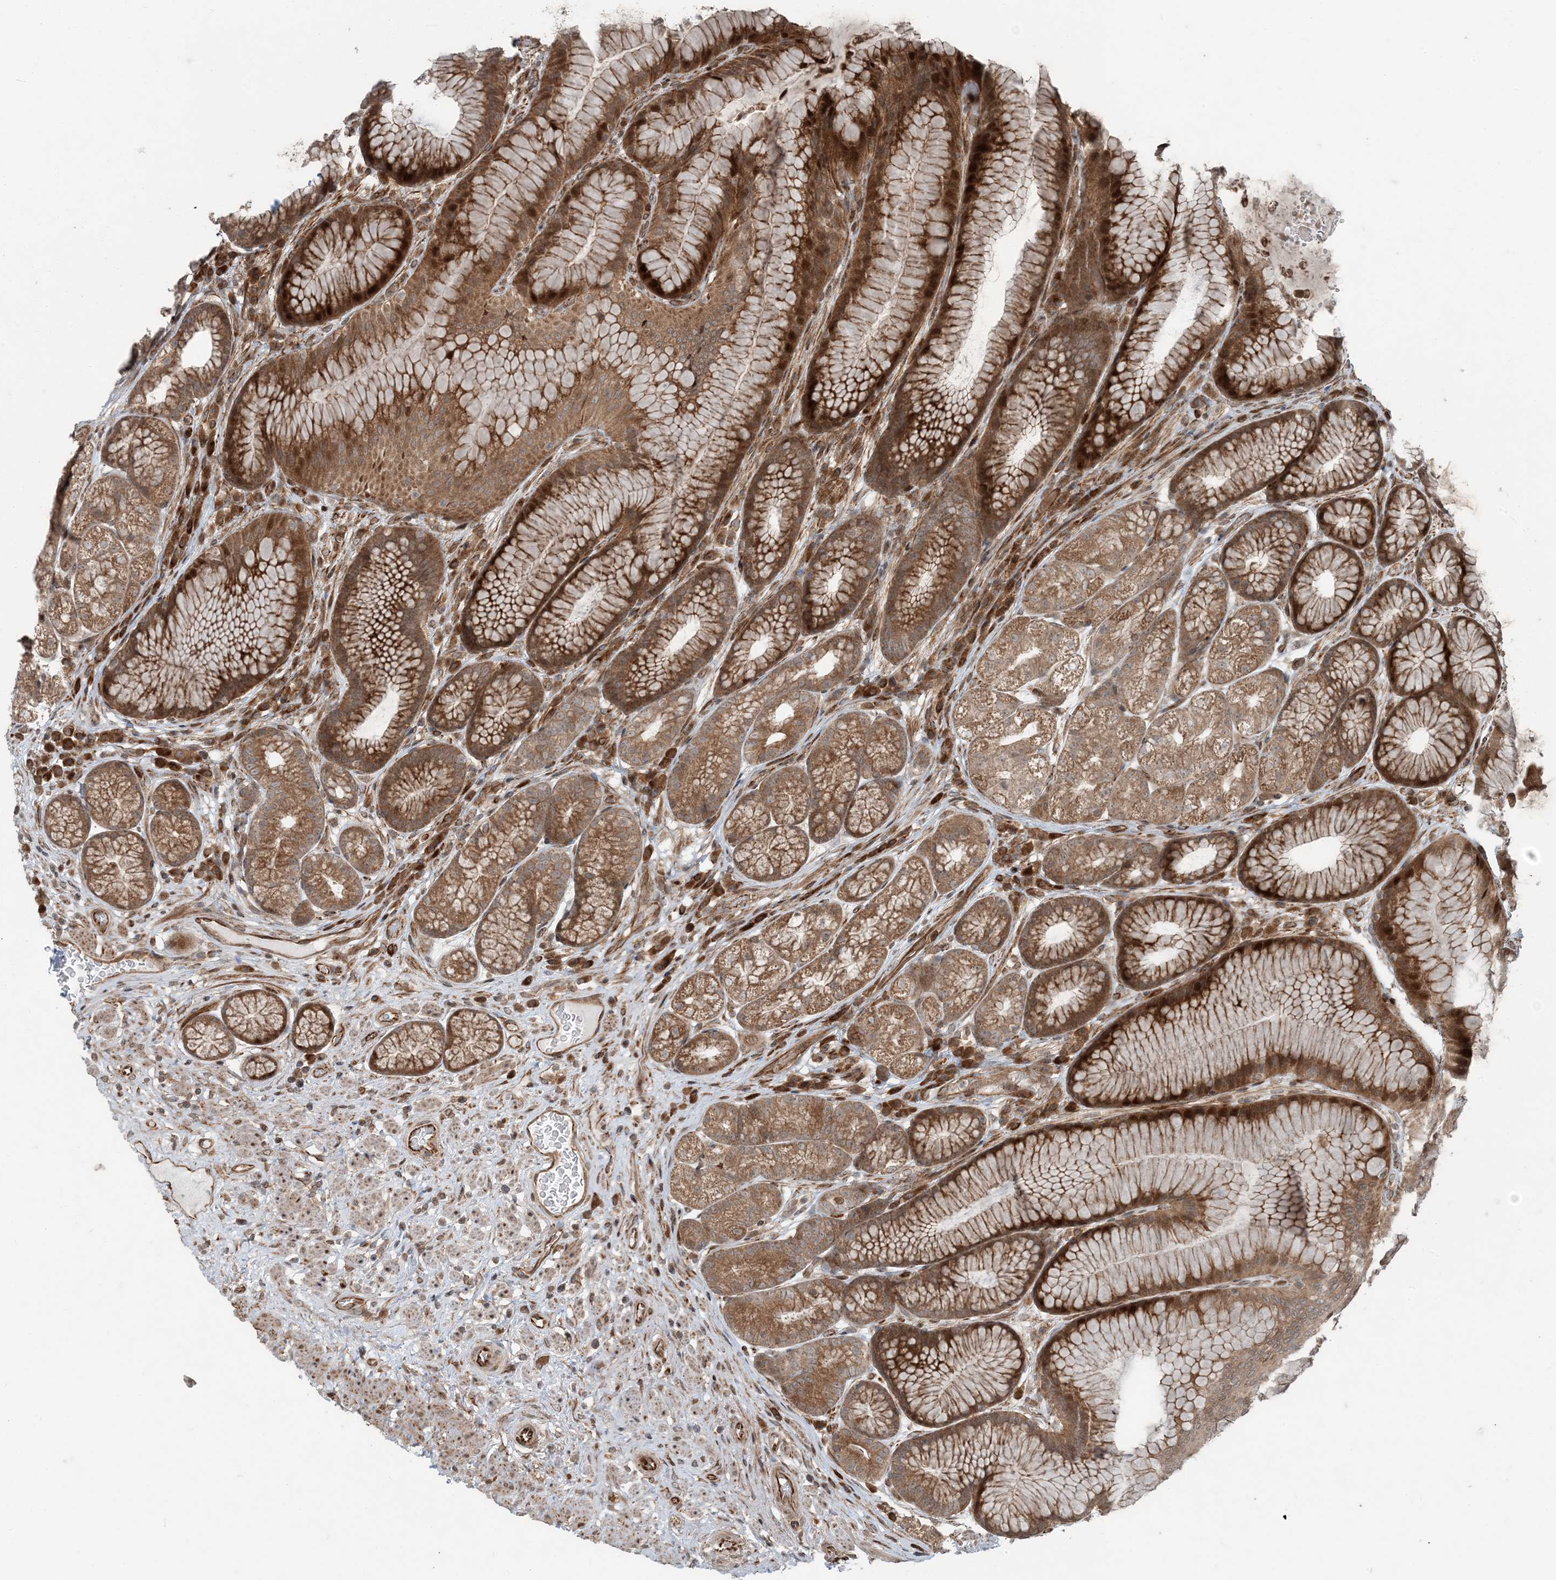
{"staining": {"intensity": "moderate", "quantity": ">75%", "location": "cytoplasmic/membranous"}, "tissue": "stomach", "cell_type": "Glandular cells", "image_type": "normal", "snomed": [{"axis": "morphology", "description": "Normal tissue, NOS"}, {"axis": "topography", "description": "Stomach"}], "caption": "Protein expression analysis of unremarkable human stomach reveals moderate cytoplasmic/membranous positivity in approximately >75% of glandular cells. Nuclei are stained in blue.", "gene": "EDEM2", "patient": {"sex": "male", "age": 57}}